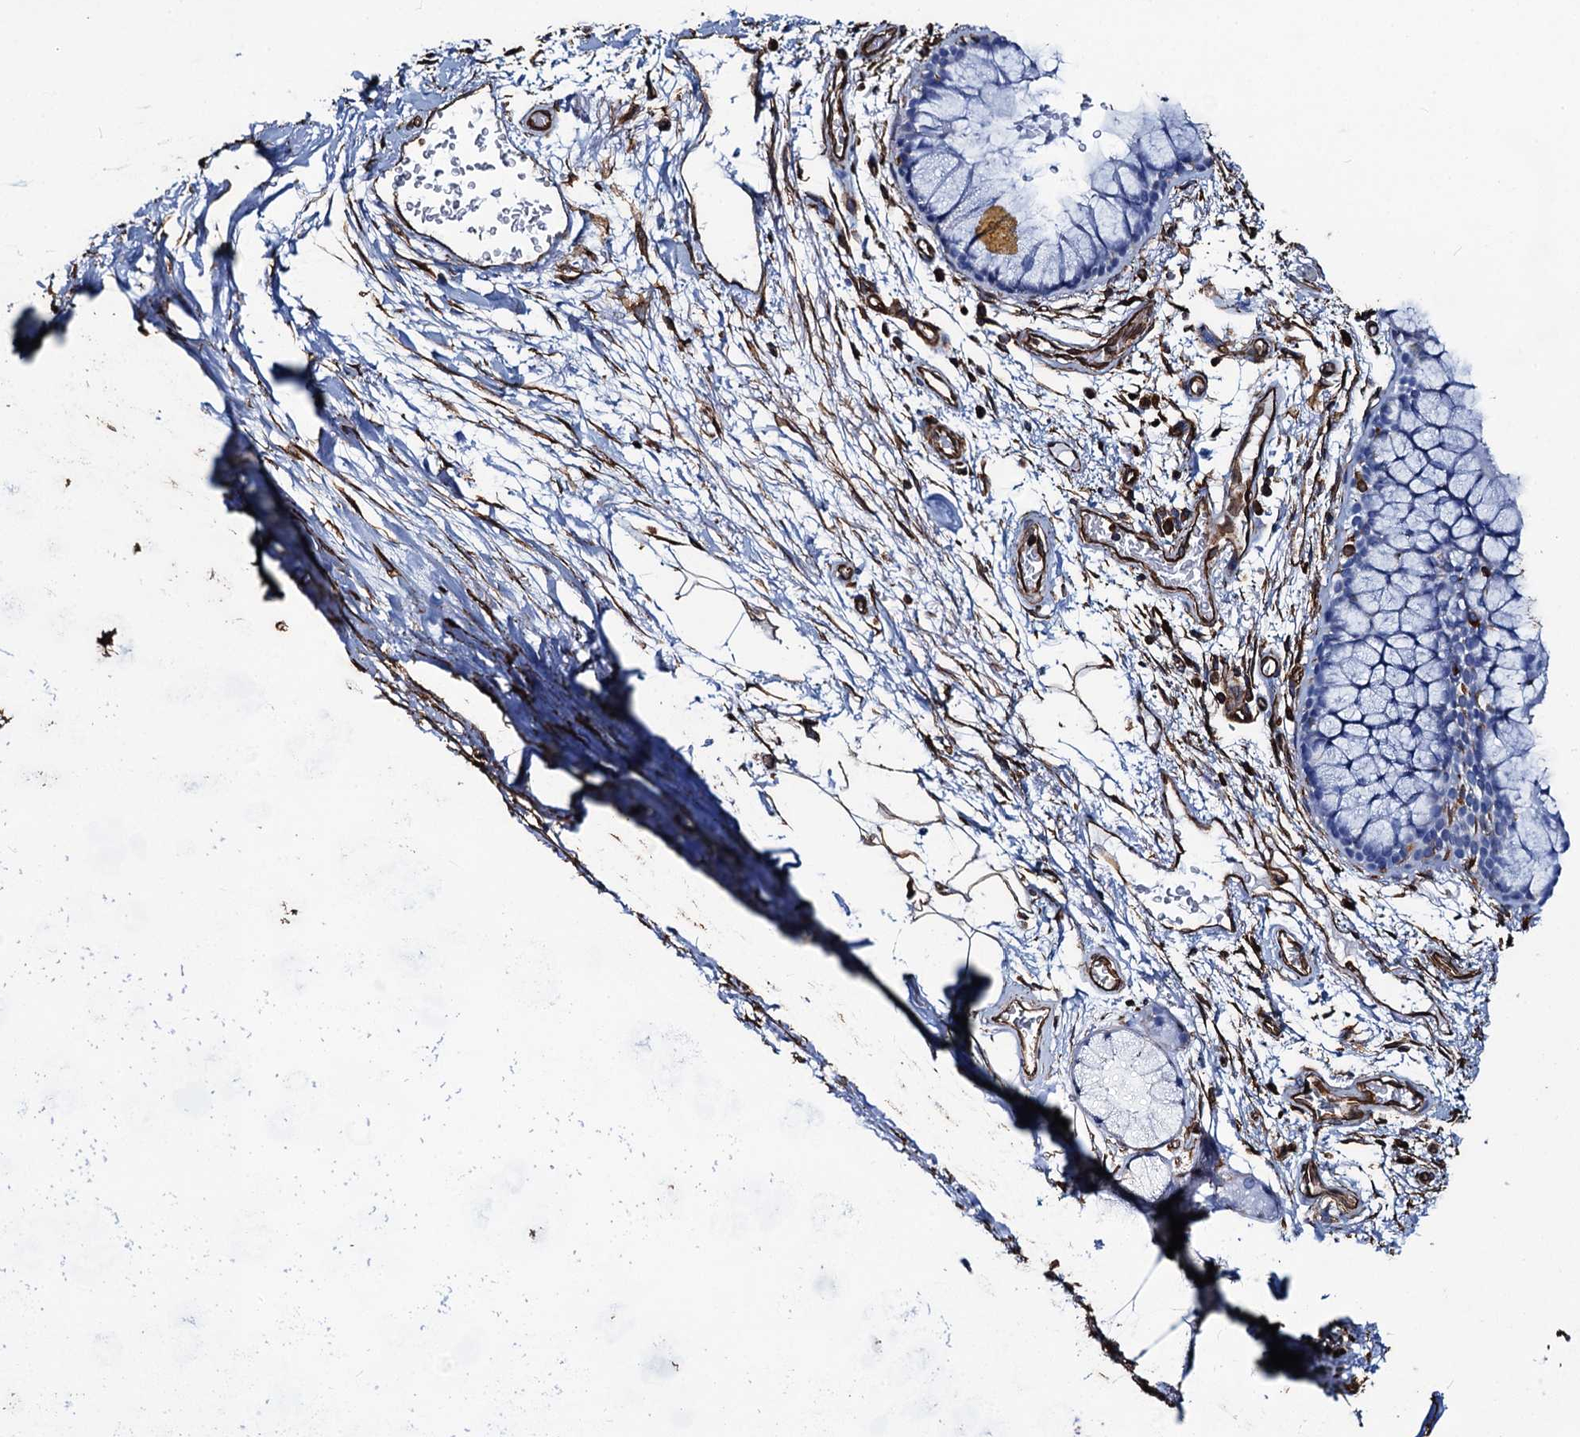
{"staining": {"intensity": "negative", "quantity": "none", "location": "none"}, "tissue": "bronchus", "cell_type": "Respiratory epithelial cells", "image_type": "normal", "snomed": [{"axis": "morphology", "description": "Normal tissue, NOS"}, {"axis": "topography", "description": "Bronchus"}], "caption": "Immunohistochemistry (IHC) histopathology image of unremarkable bronchus stained for a protein (brown), which shows no staining in respiratory epithelial cells.", "gene": "PGM2", "patient": {"sex": "male", "age": 65}}